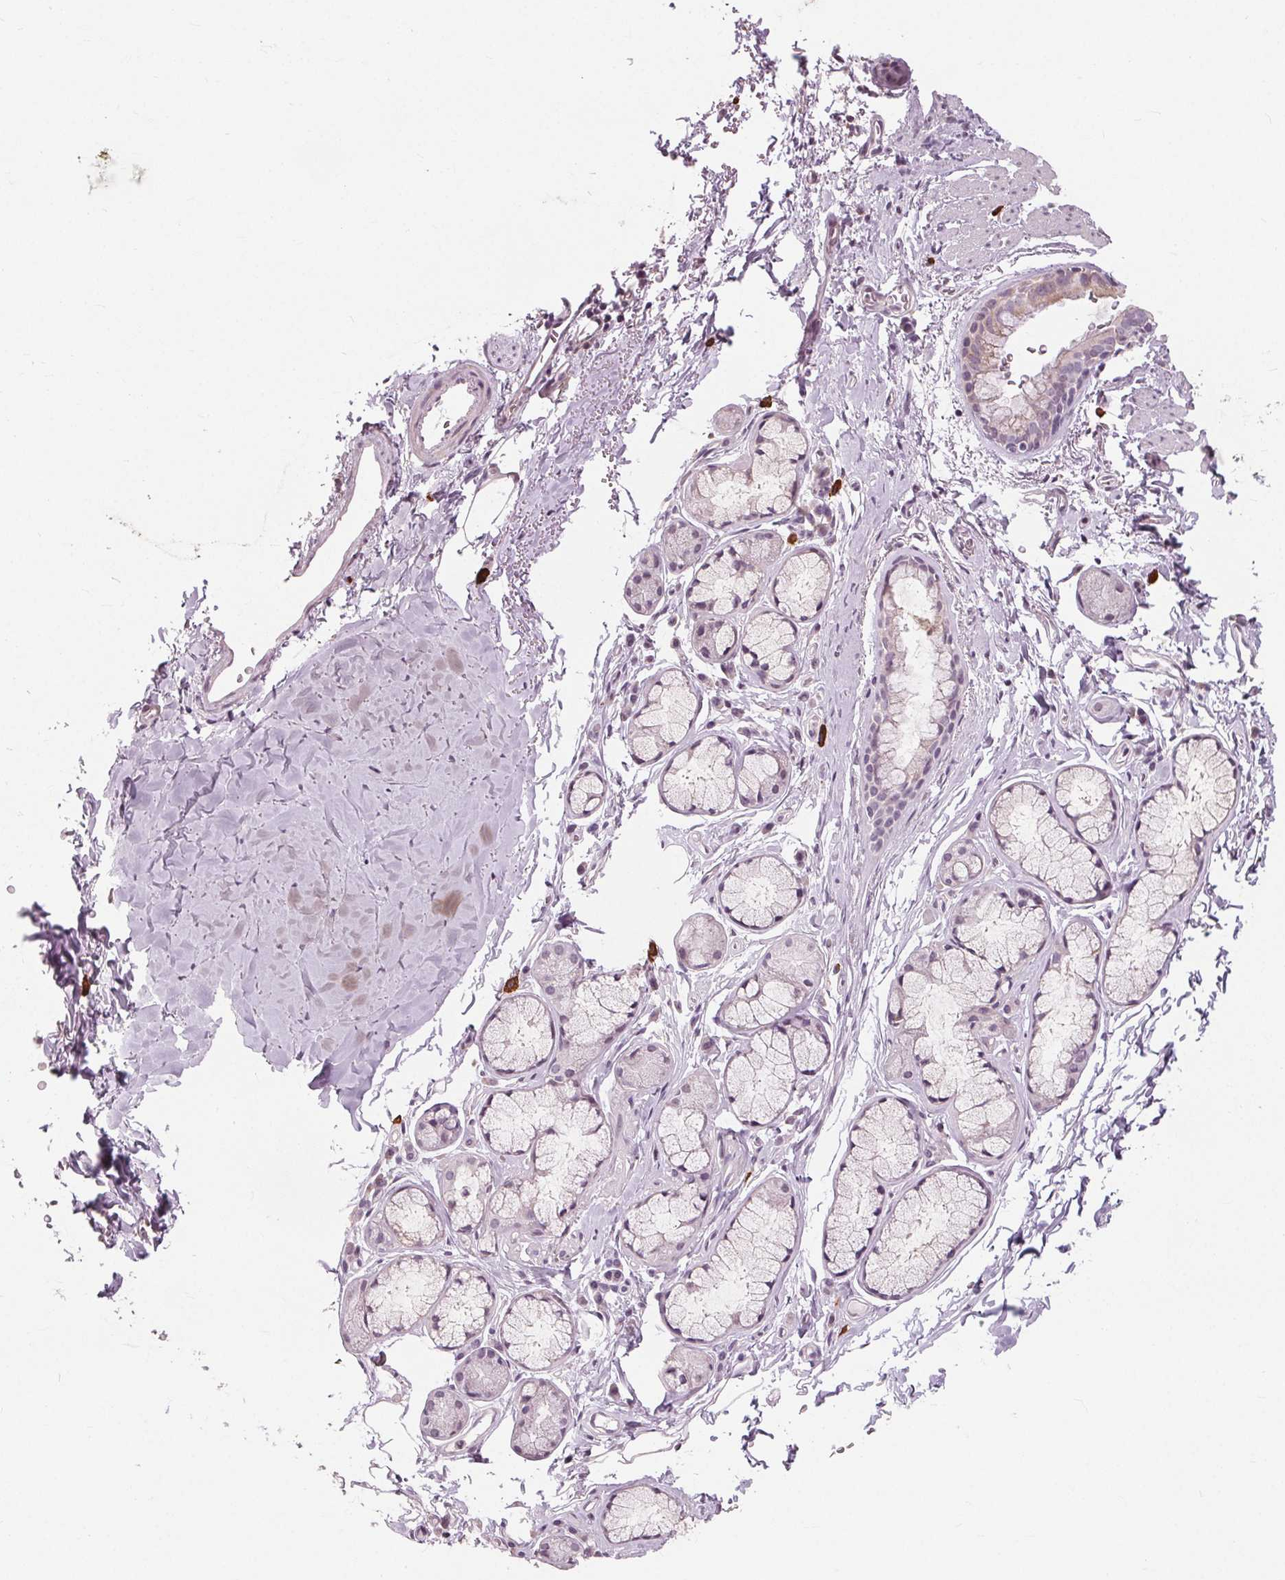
{"staining": {"intensity": "negative", "quantity": "none", "location": "none"}, "tissue": "bronchus", "cell_type": "Respiratory epithelial cells", "image_type": "normal", "snomed": [{"axis": "morphology", "description": "Normal tissue, NOS"}, {"axis": "topography", "description": "Bronchus"}], "caption": "IHC micrograph of benign bronchus: human bronchus stained with DAB (3,3'-diaminobenzidine) displays no significant protein positivity in respiratory epithelial cells.", "gene": "SIGLEC6", "patient": {"sex": "male", "age": 67}}